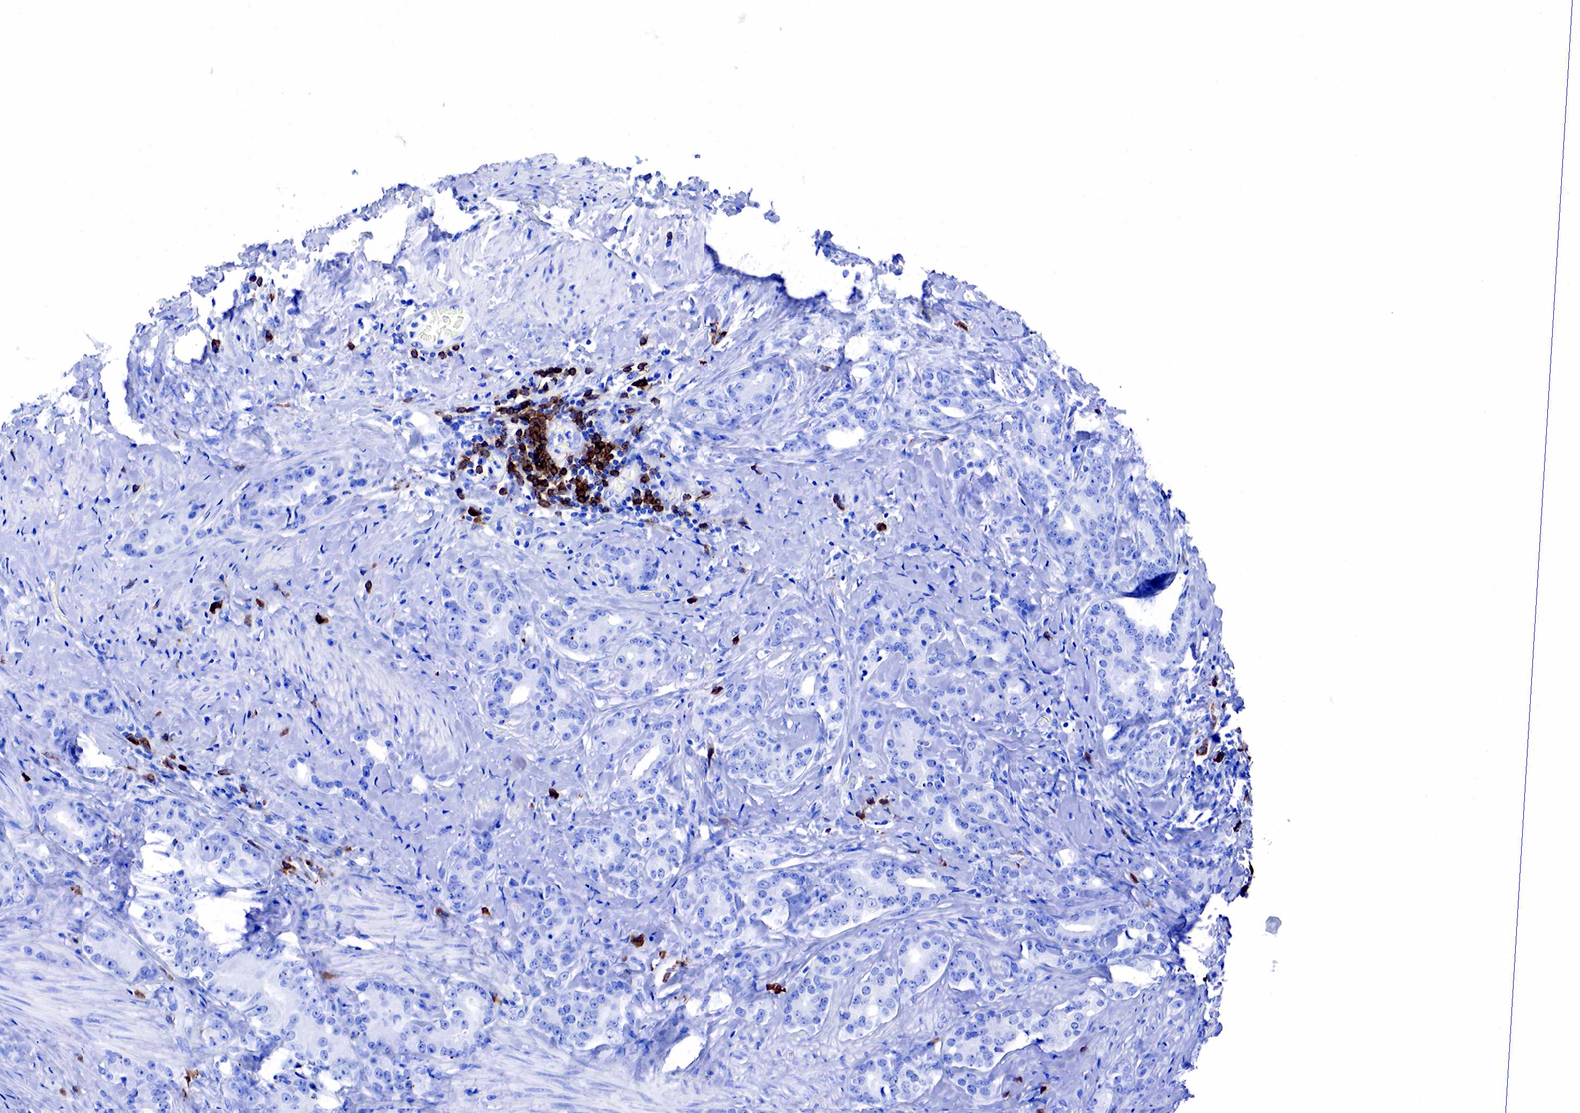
{"staining": {"intensity": "negative", "quantity": "none", "location": "none"}, "tissue": "prostate cancer", "cell_type": "Tumor cells", "image_type": "cancer", "snomed": [{"axis": "morphology", "description": "Adenocarcinoma, Medium grade"}, {"axis": "topography", "description": "Prostate"}], "caption": "DAB (3,3'-diaminobenzidine) immunohistochemical staining of prostate medium-grade adenocarcinoma exhibits no significant expression in tumor cells.", "gene": "CD79A", "patient": {"sex": "male", "age": 59}}